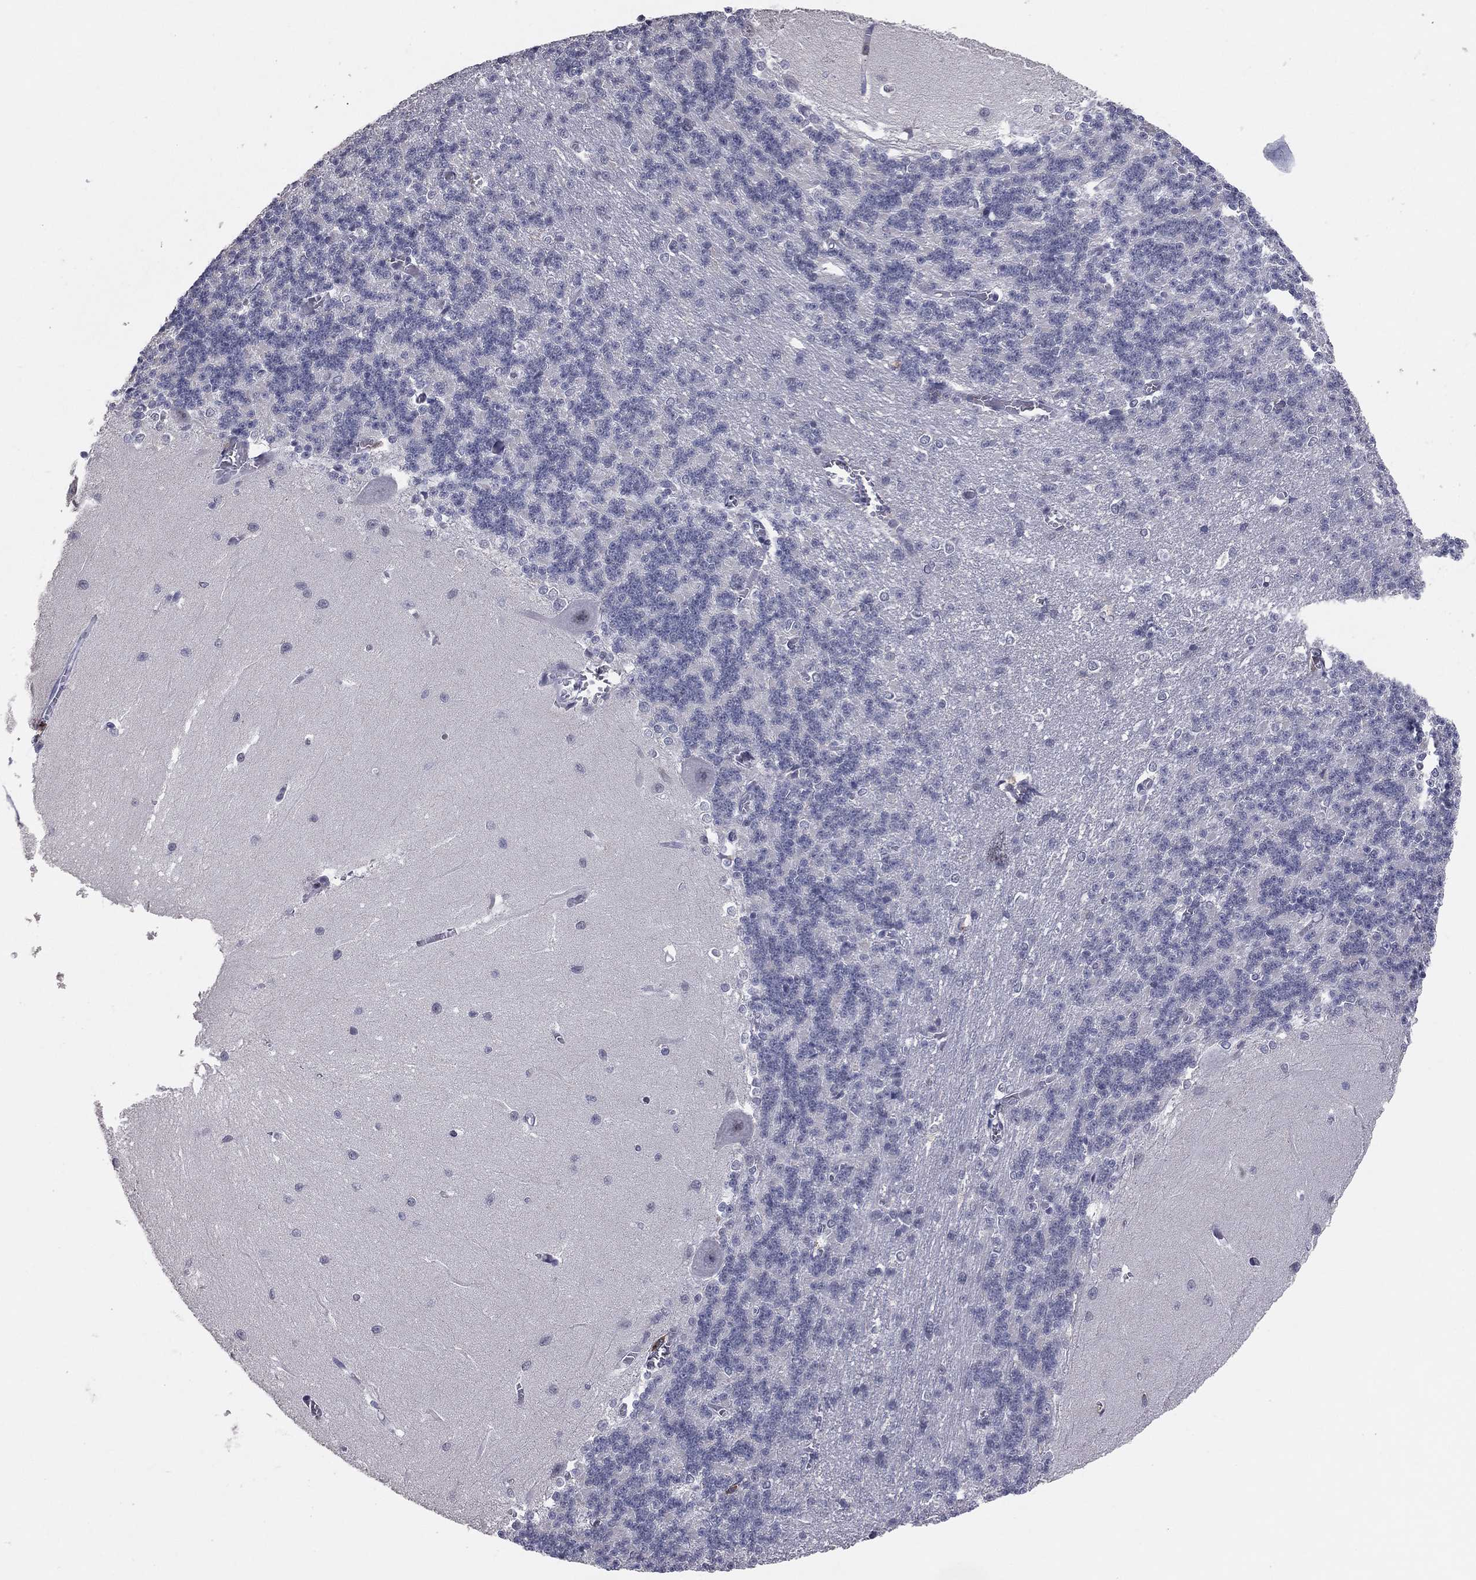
{"staining": {"intensity": "negative", "quantity": "none", "location": "none"}, "tissue": "cerebellum", "cell_type": "Cells in granular layer", "image_type": "normal", "snomed": [{"axis": "morphology", "description": "Normal tissue, NOS"}, {"axis": "topography", "description": "Cerebellum"}], "caption": "High power microscopy image of an immunohistochemistry (IHC) micrograph of benign cerebellum, revealing no significant positivity in cells in granular layer.", "gene": "PSTPIP1", "patient": {"sex": "male", "age": 37}}